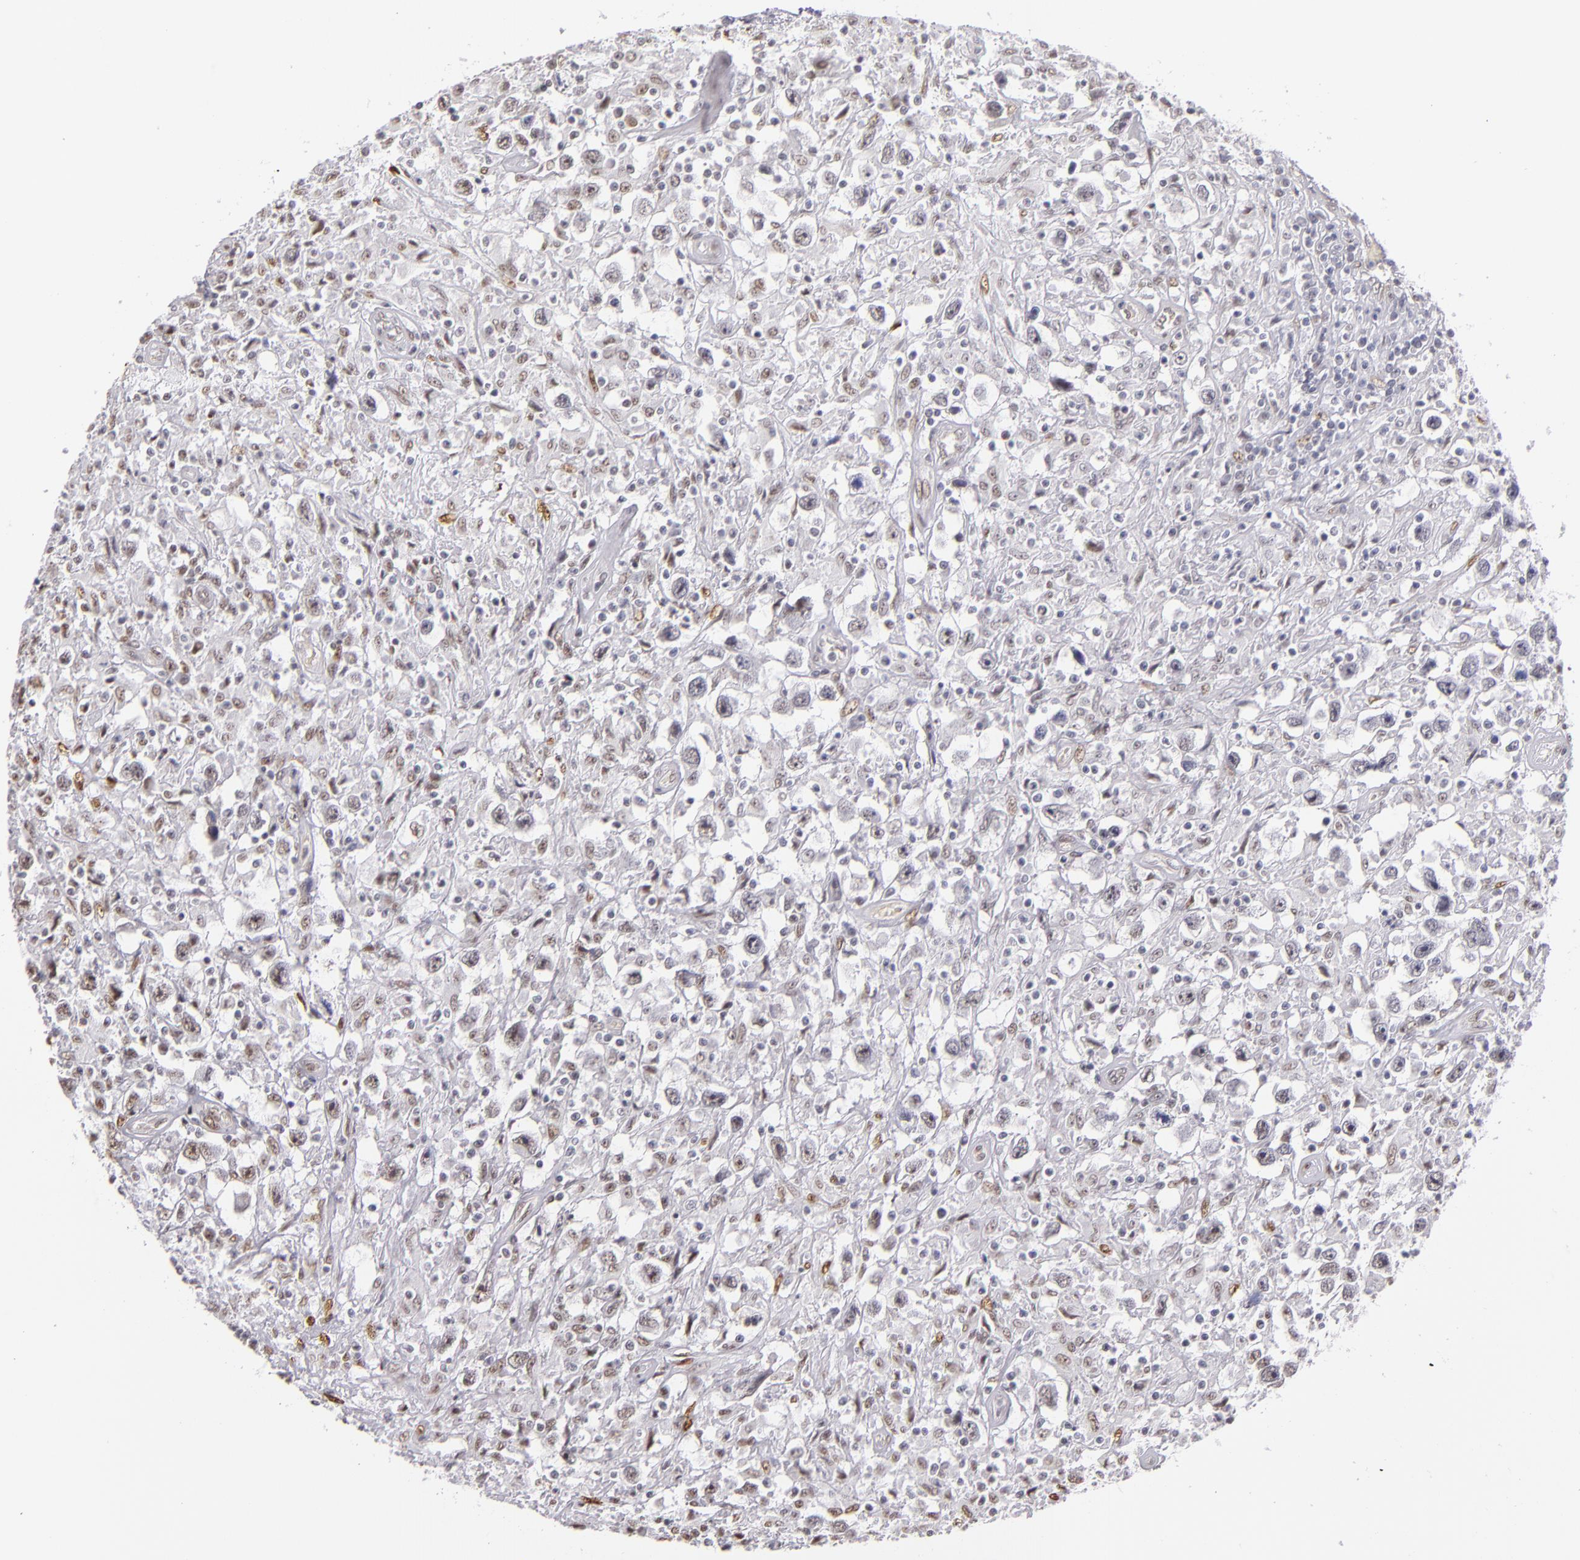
{"staining": {"intensity": "weak", "quantity": "<25%", "location": "nuclear"}, "tissue": "testis cancer", "cell_type": "Tumor cells", "image_type": "cancer", "snomed": [{"axis": "morphology", "description": "Seminoma, NOS"}, {"axis": "topography", "description": "Testis"}], "caption": "DAB immunohistochemical staining of human testis cancer (seminoma) shows no significant expression in tumor cells. Brightfield microscopy of IHC stained with DAB (3,3'-diaminobenzidine) (brown) and hematoxylin (blue), captured at high magnification.", "gene": "NCOR2", "patient": {"sex": "male", "age": 34}}